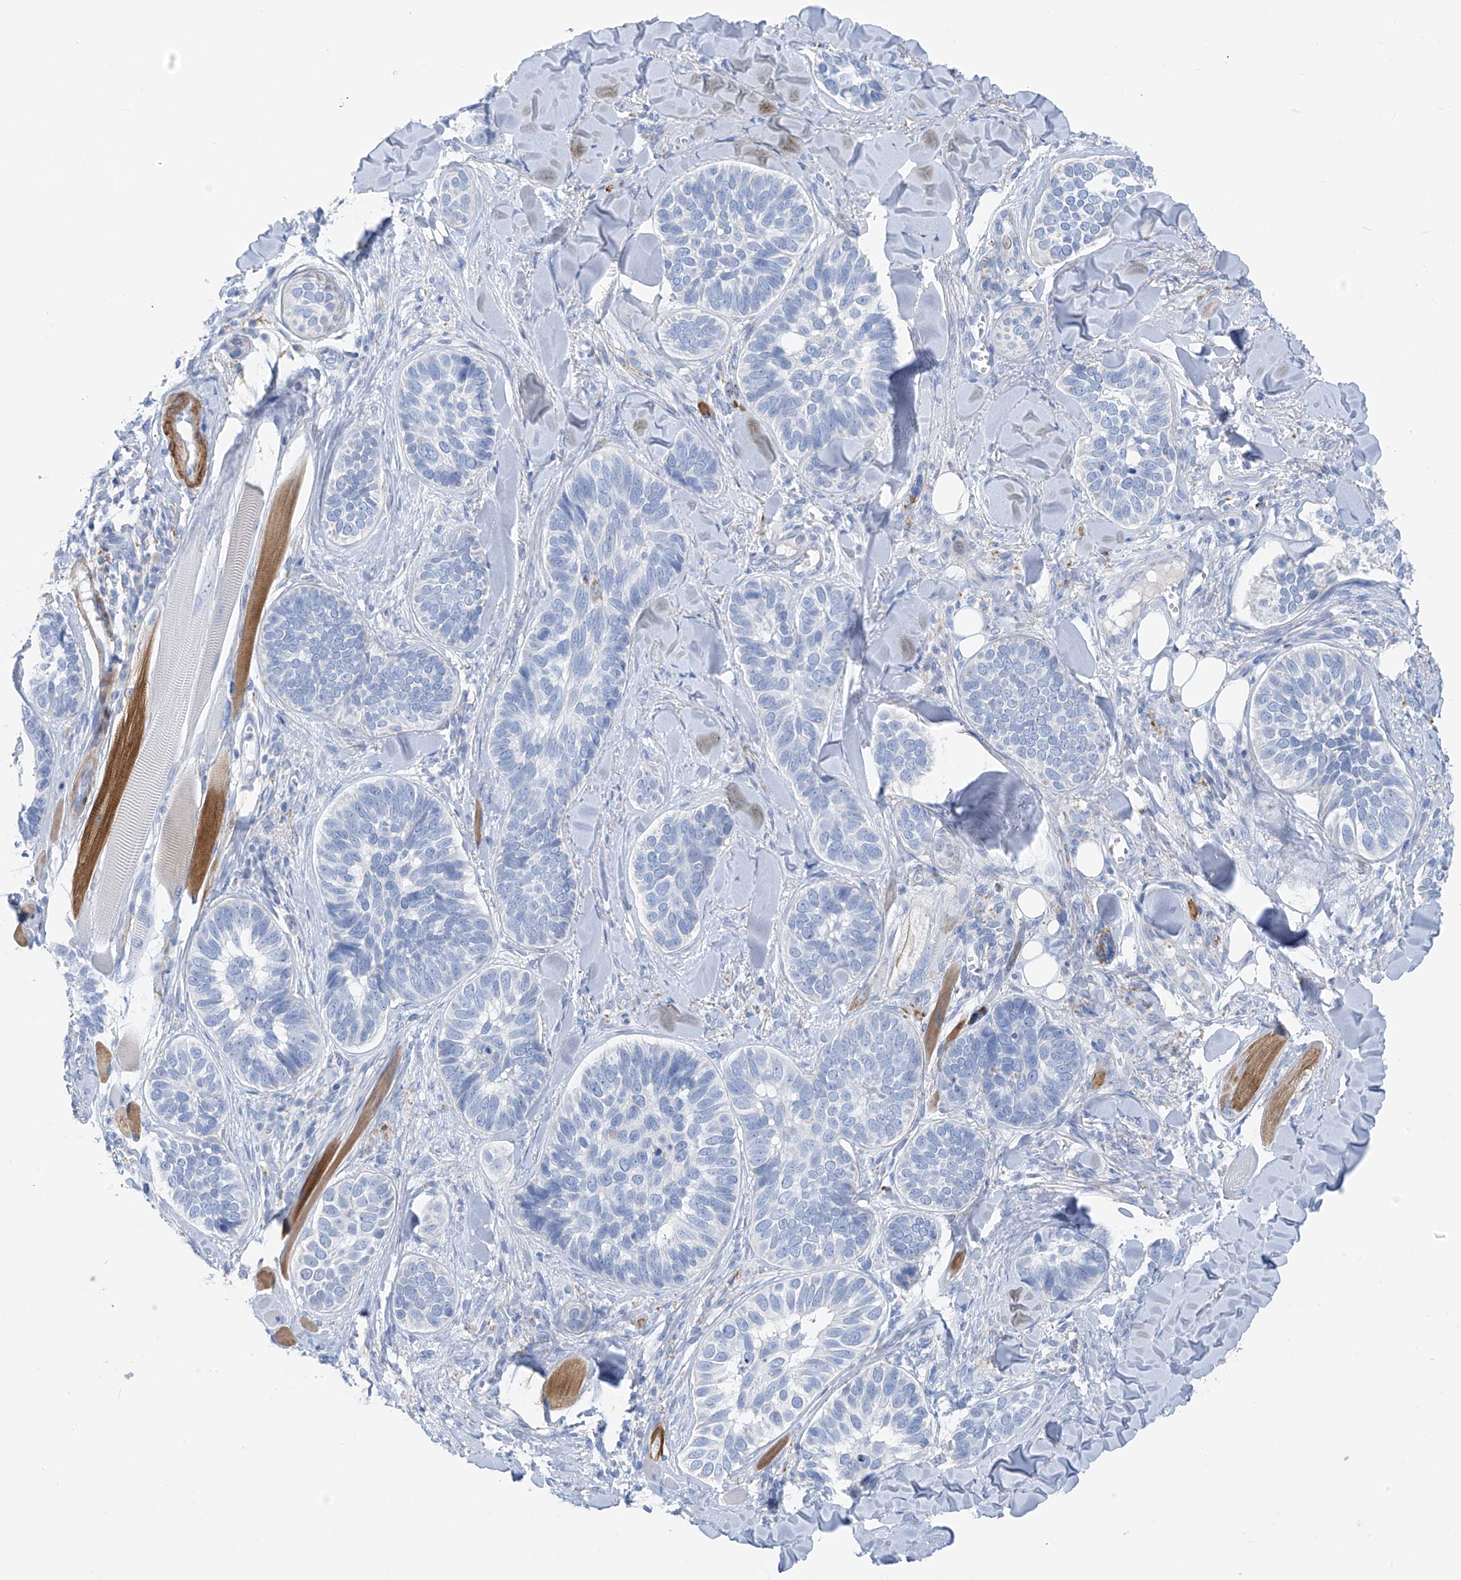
{"staining": {"intensity": "negative", "quantity": "none", "location": "none"}, "tissue": "skin cancer", "cell_type": "Tumor cells", "image_type": "cancer", "snomed": [{"axis": "morphology", "description": "Basal cell carcinoma"}, {"axis": "topography", "description": "Skin"}], "caption": "A high-resolution photomicrograph shows IHC staining of skin basal cell carcinoma, which shows no significant expression in tumor cells.", "gene": "GLMP", "patient": {"sex": "male", "age": 62}}